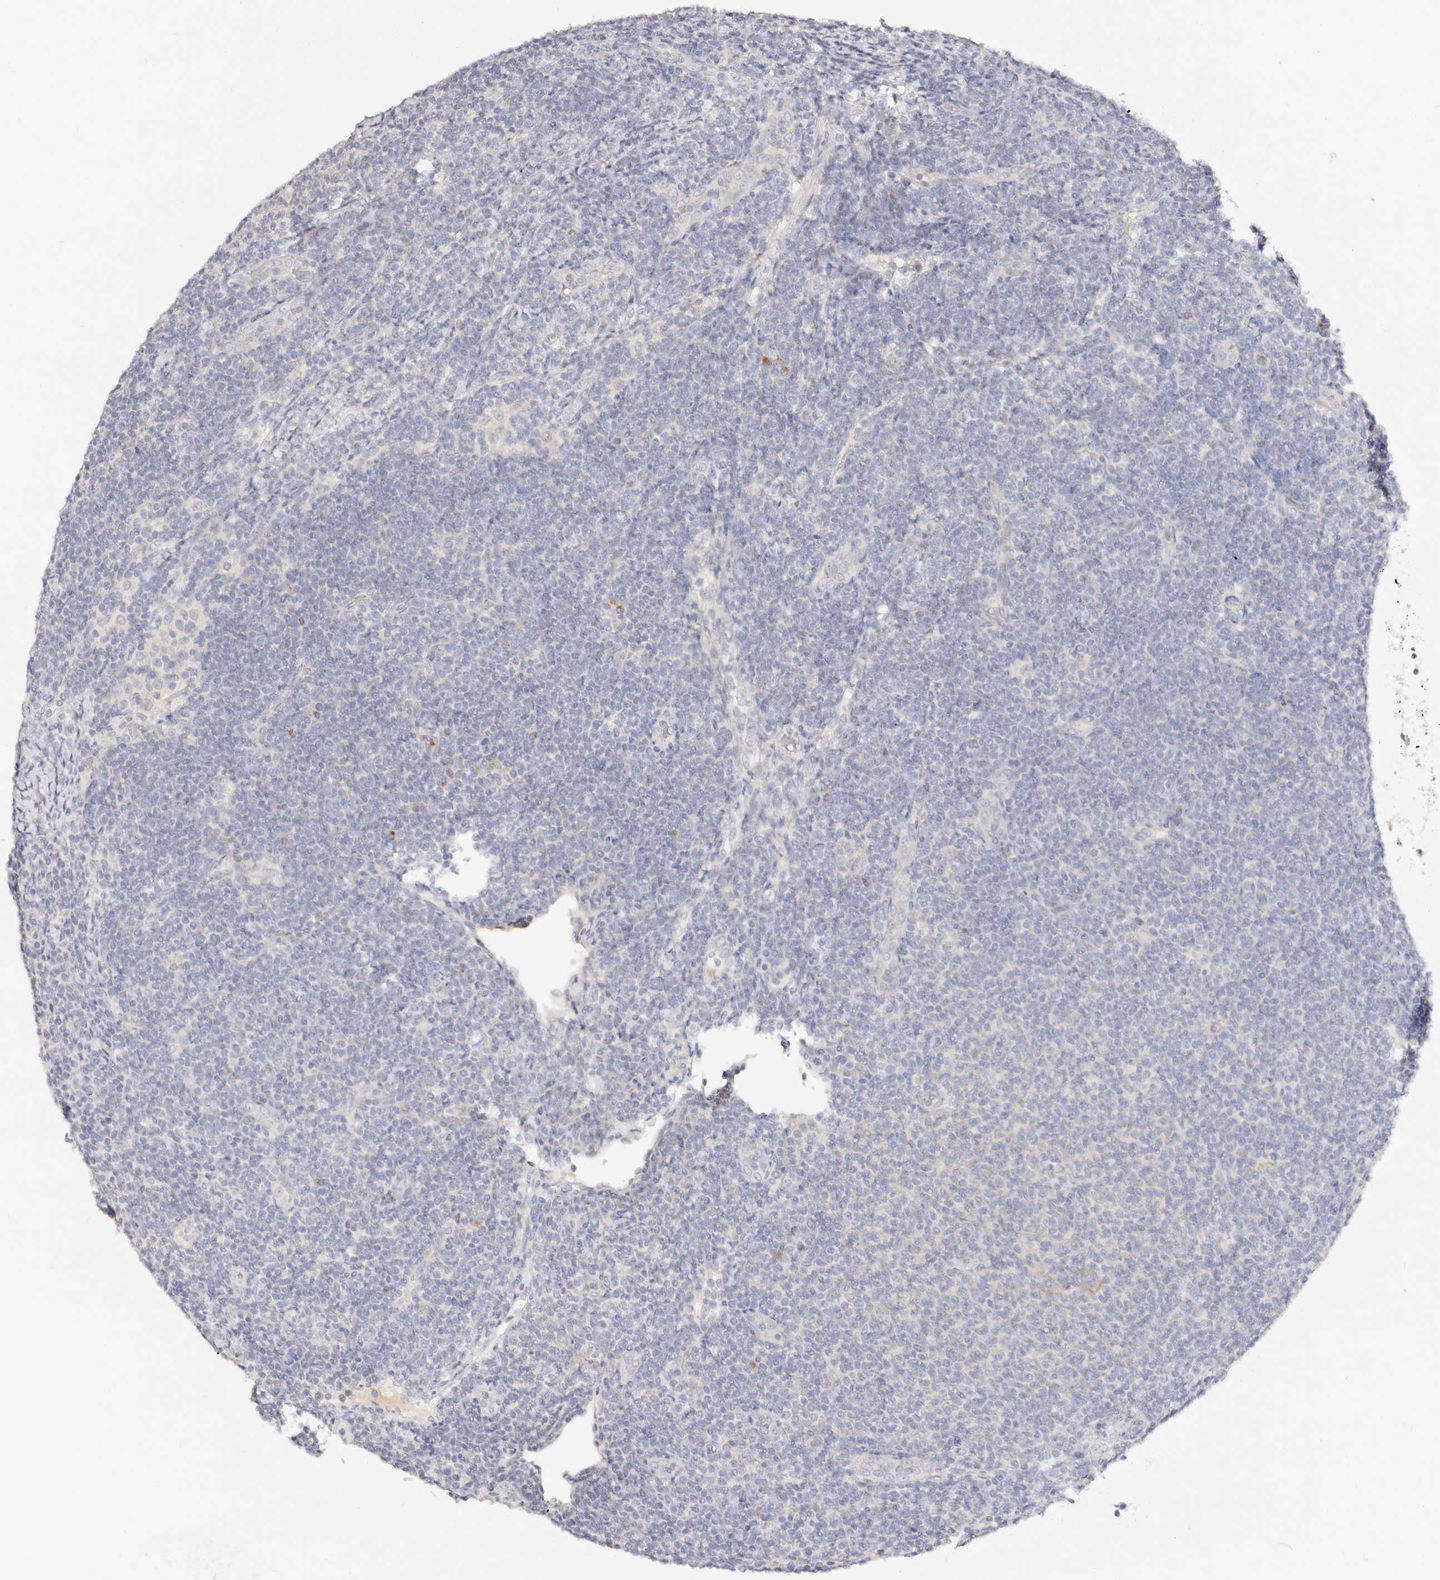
{"staining": {"intensity": "negative", "quantity": "none", "location": "none"}, "tissue": "lymphoma", "cell_type": "Tumor cells", "image_type": "cancer", "snomed": [{"axis": "morphology", "description": "Malignant lymphoma, non-Hodgkin's type, Low grade"}, {"axis": "topography", "description": "Lymph node"}], "caption": "Histopathology image shows no significant protein positivity in tumor cells of lymphoma.", "gene": "DNASE1", "patient": {"sex": "male", "age": 66}}